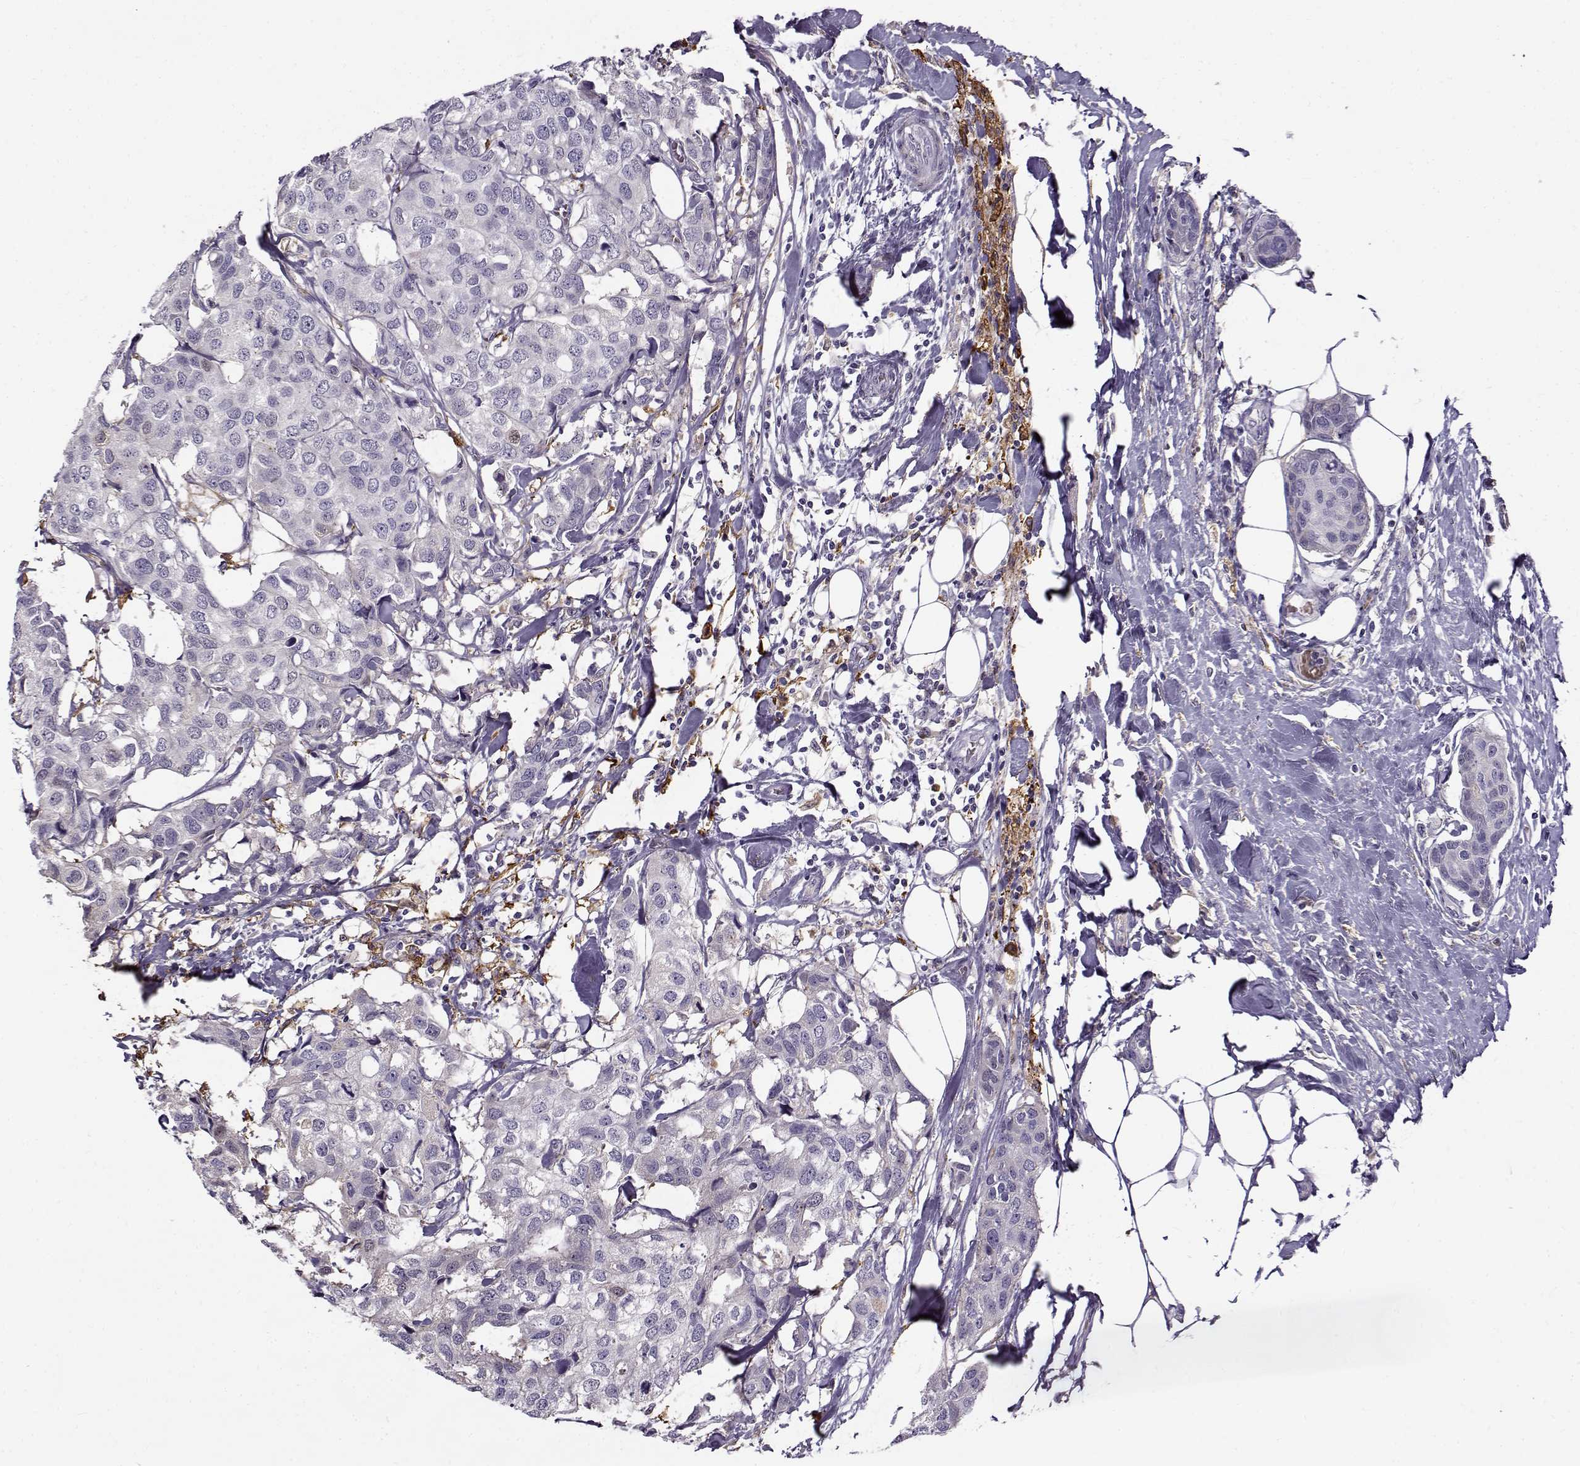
{"staining": {"intensity": "negative", "quantity": "none", "location": "none"}, "tissue": "breast cancer", "cell_type": "Tumor cells", "image_type": "cancer", "snomed": [{"axis": "morphology", "description": "Duct carcinoma"}, {"axis": "topography", "description": "Breast"}], "caption": "Breast cancer was stained to show a protein in brown. There is no significant expression in tumor cells.", "gene": "UCP3", "patient": {"sex": "female", "age": 80}}